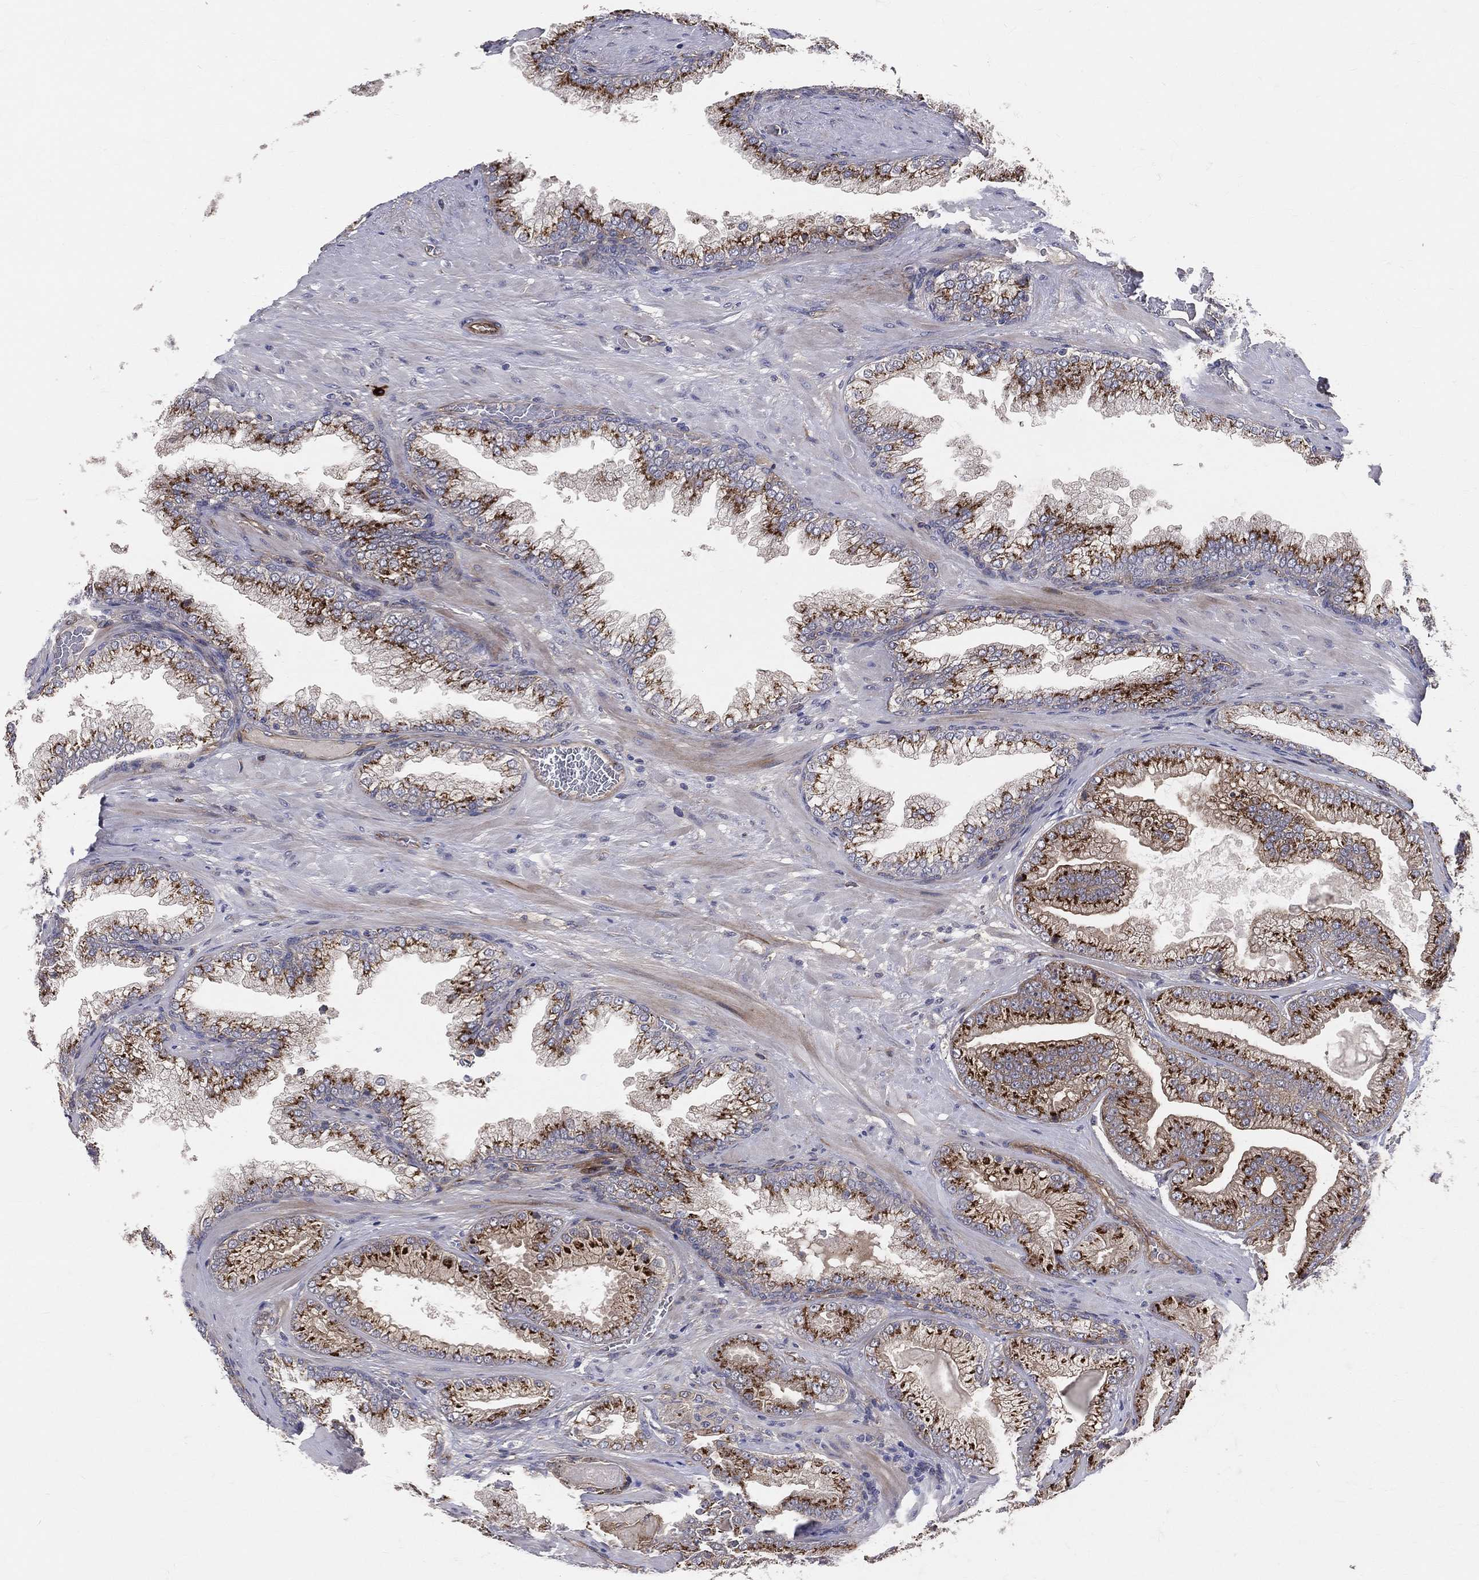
{"staining": {"intensity": "strong", "quantity": "25%-75%", "location": "cytoplasmic/membranous"}, "tissue": "prostate cancer", "cell_type": "Tumor cells", "image_type": "cancer", "snomed": [{"axis": "morphology", "description": "Adenocarcinoma, Low grade"}, {"axis": "topography", "description": "Prostate"}], "caption": "Protein staining reveals strong cytoplasmic/membranous staining in about 25%-75% of tumor cells in prostate low-grade adenocarcinoma. The protein is shown in brown color, while the nuclei are stained blue.", "gene": "ENTPD1", "patient": {"sex": "male", "age": 57}}